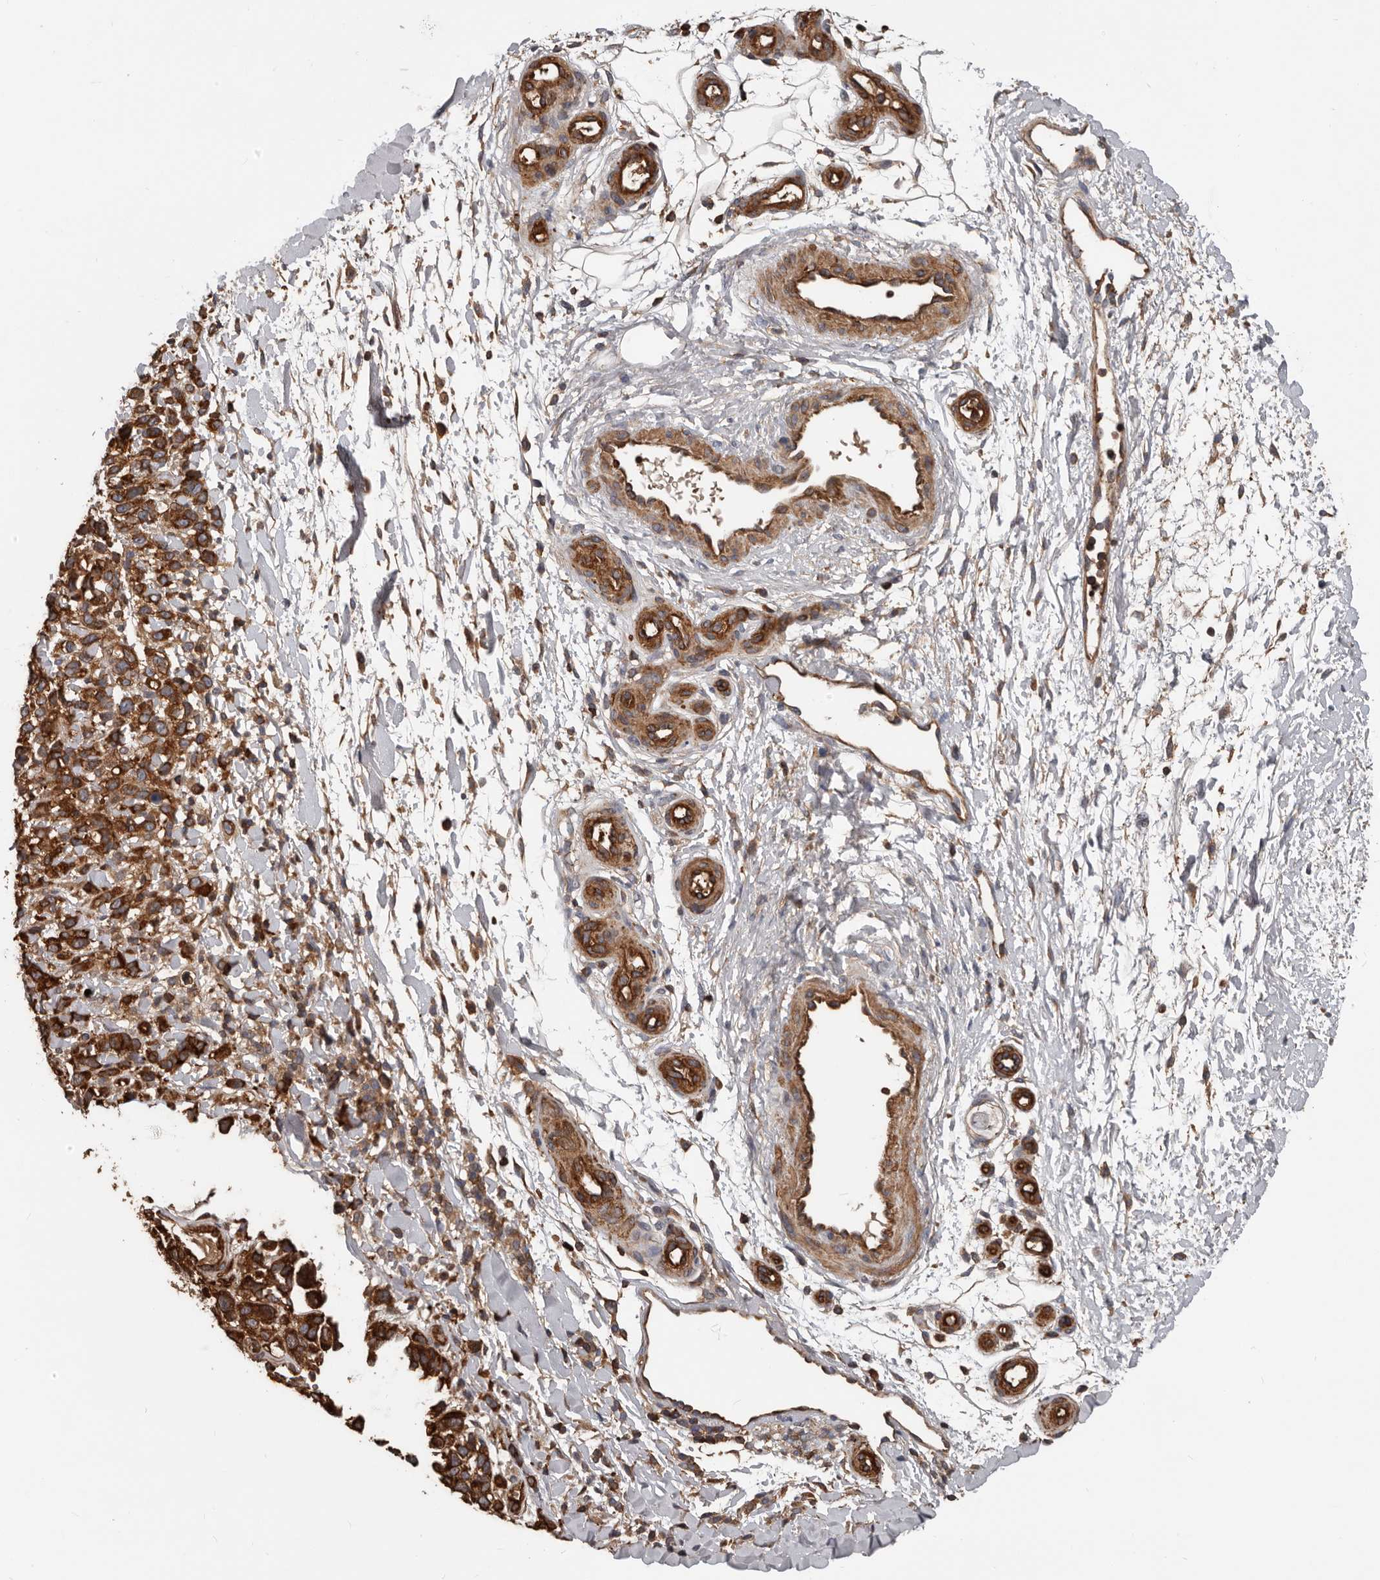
{"staining": {"intensity": "strong", "quantity": ">75%", "location": "cytoplasmic/membranous"}, "tissue": "melanoma", "cell_type": "Tumor cells", "image_type": "cancer", "snomed": [{"axis": "morphology", "description": "Malignant melanoma, Metastatic site"}, {"axis": "topography", "description": "Skin"}], "caption": "Strong cytoplasmic/membranous expression for a protein is present in approximately >75% of tumor cells of malignant melanoma (metastatic site) using immunohistochemistry (IHC).", "gene": "PNRC2", "patient": {"sex": "female", "age": 72}}